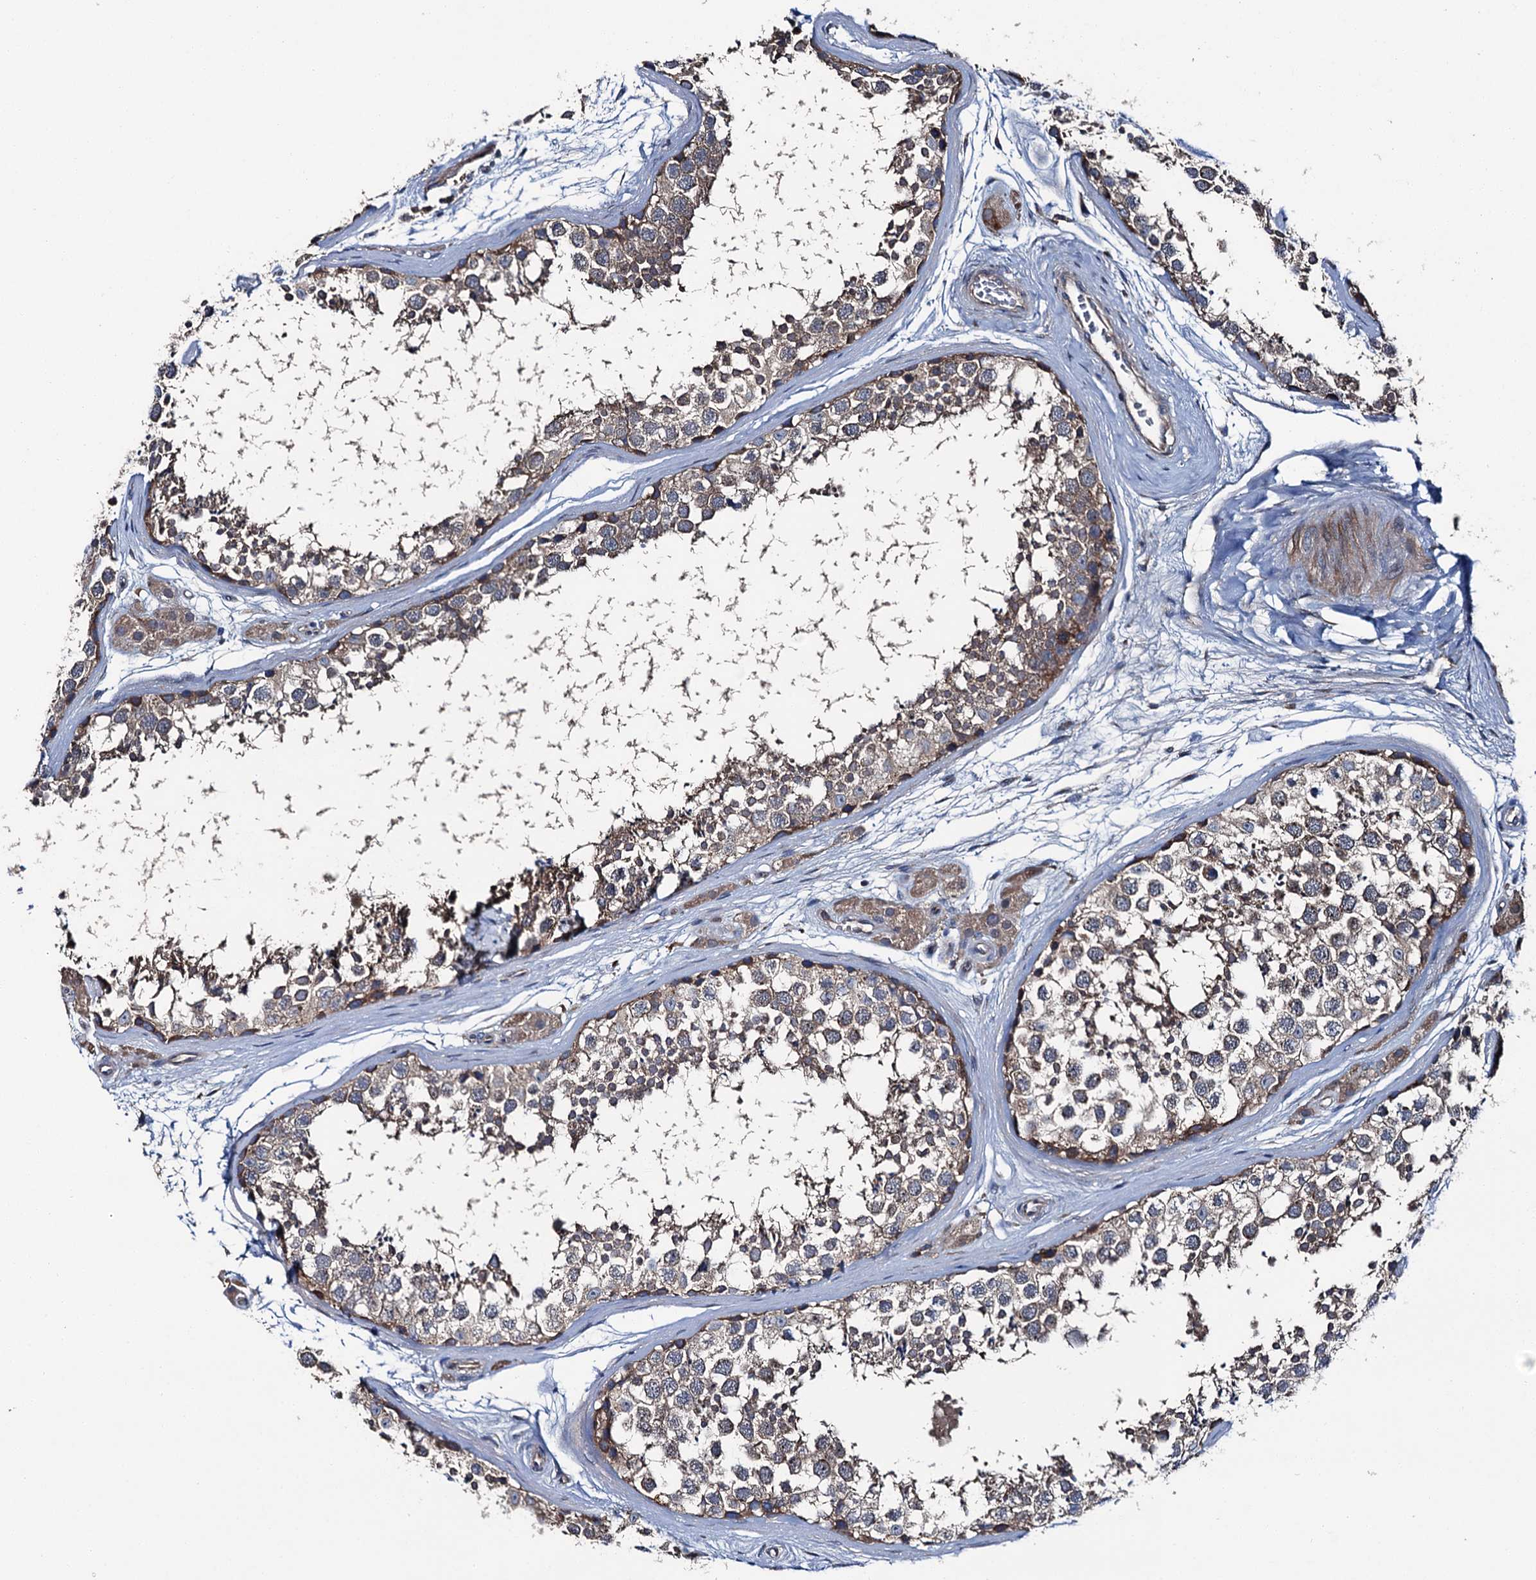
{"staining": {"intensity": "weak", "quantity": "25%-75%", "location": "cytoplasmic/membranous"}, "tissue": "testis", "cell_type": "Cells in seminiferous ducts", "image_type": "normal", "snomed": [{"axis": "morphology", "description": "Normal tissue, NOS"}, {"axis": "topography", "description": "Testis"}], "caption": "Weak cytoplasmic/membranous expression for a protein is identified in approximately 25%-75% of cells in seminiferous ducts of normal testis using IHC.", "gene": "SLC22A25", "patient": {"sex": "male", "age": 56}}